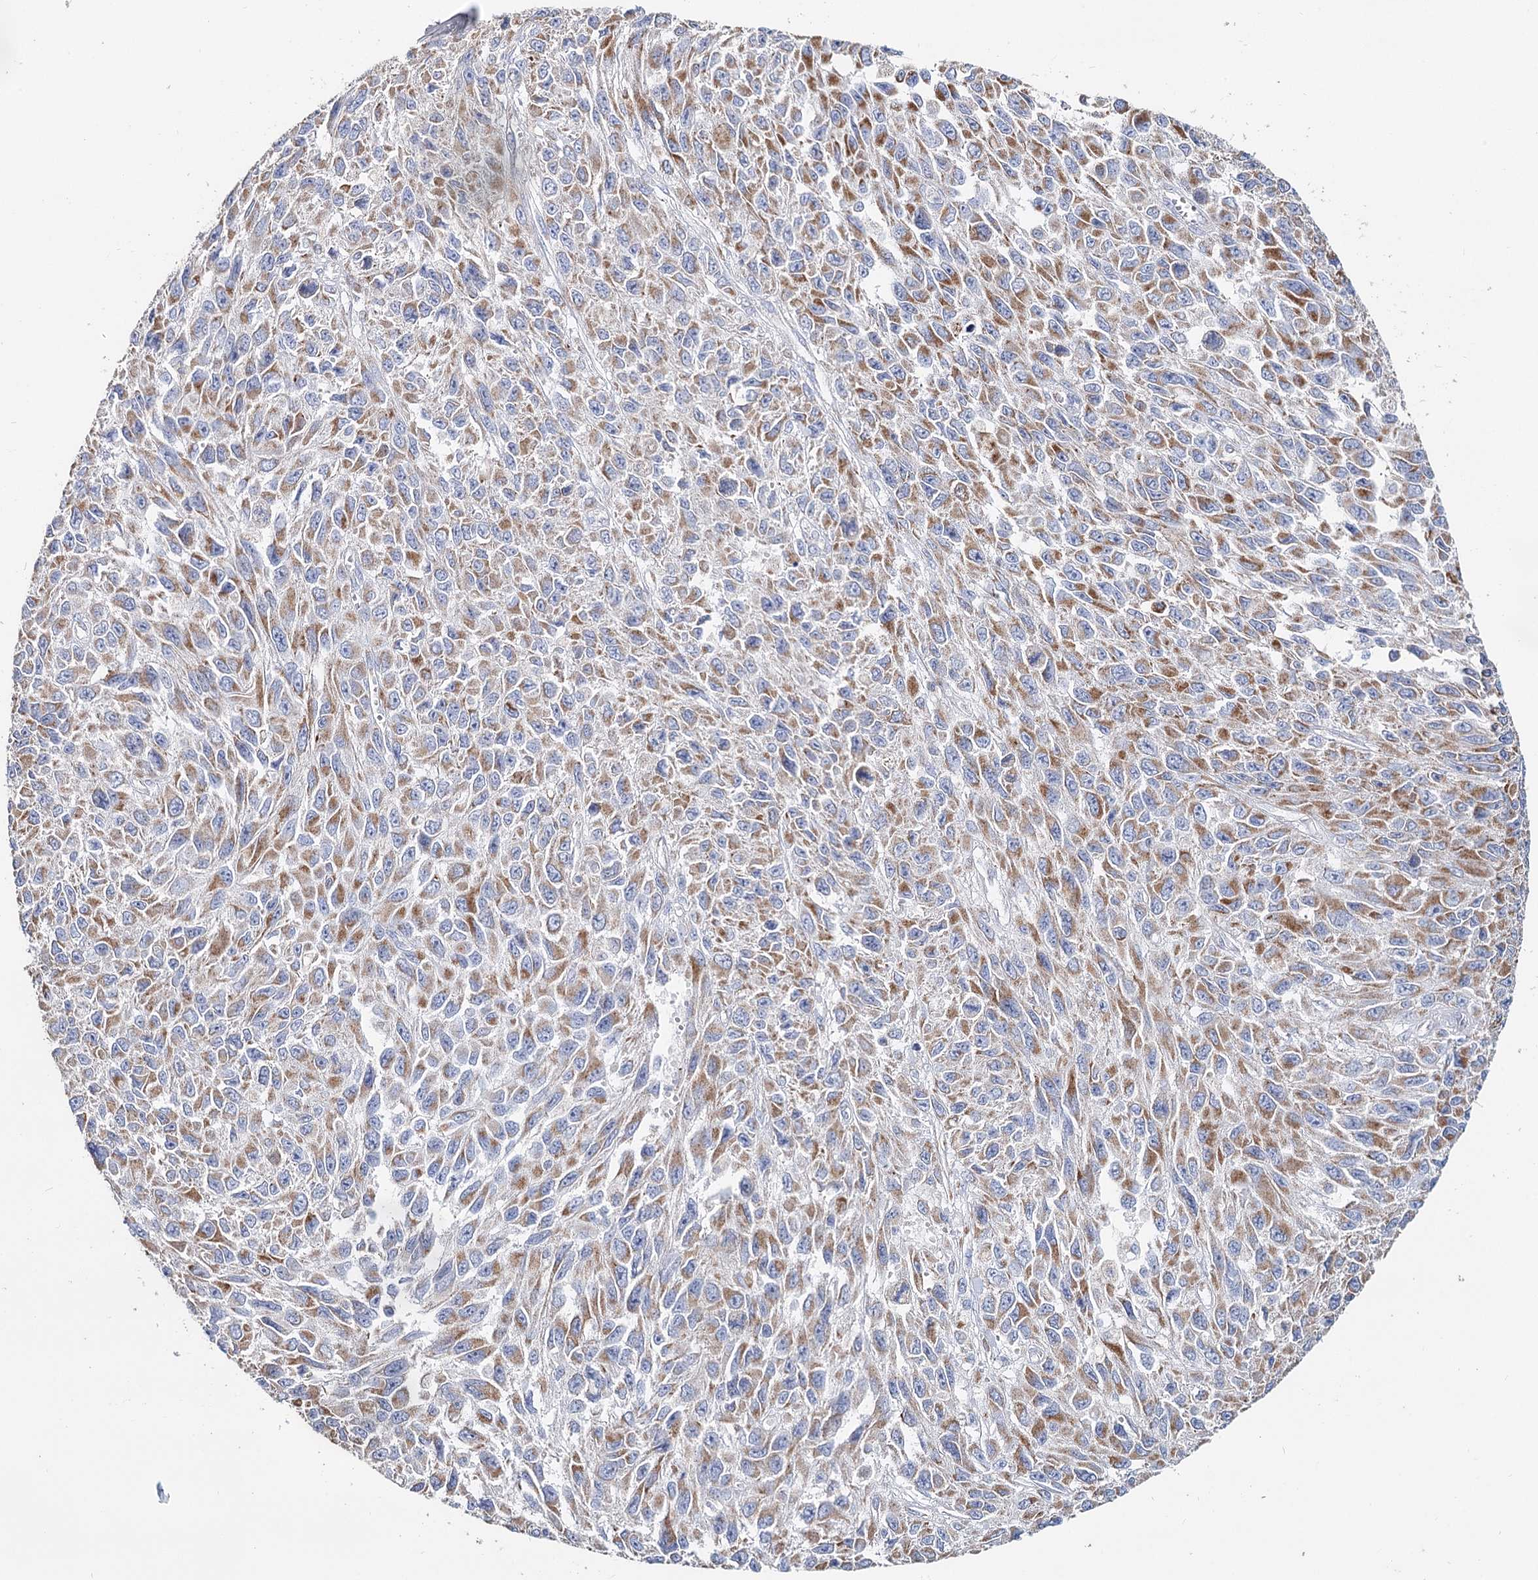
{"staining": {"intensity": "moderate", "quantity": ">75%", "location": "cytoplasmic/membranous"}, "tissue": "melanoma", "cell_type": "Tumor cells", "image_type": "cancer", "snomed": [{"axis": "morphology", "description": "Normal tissue, NOS"}, {"axis": "morphology", "description": "Malignant melanoma, NOS"}, {"axis": "topography", "description": "Skin"}], "caption": "Approximately >75% of tumor cells in human melanoma exhibit moderate cytoplasmic/membranous protein staining as visualized by brown immunohistochemical staining.", "gene": "MCCC2", "patient": {"sex": "female", "age": 96}}